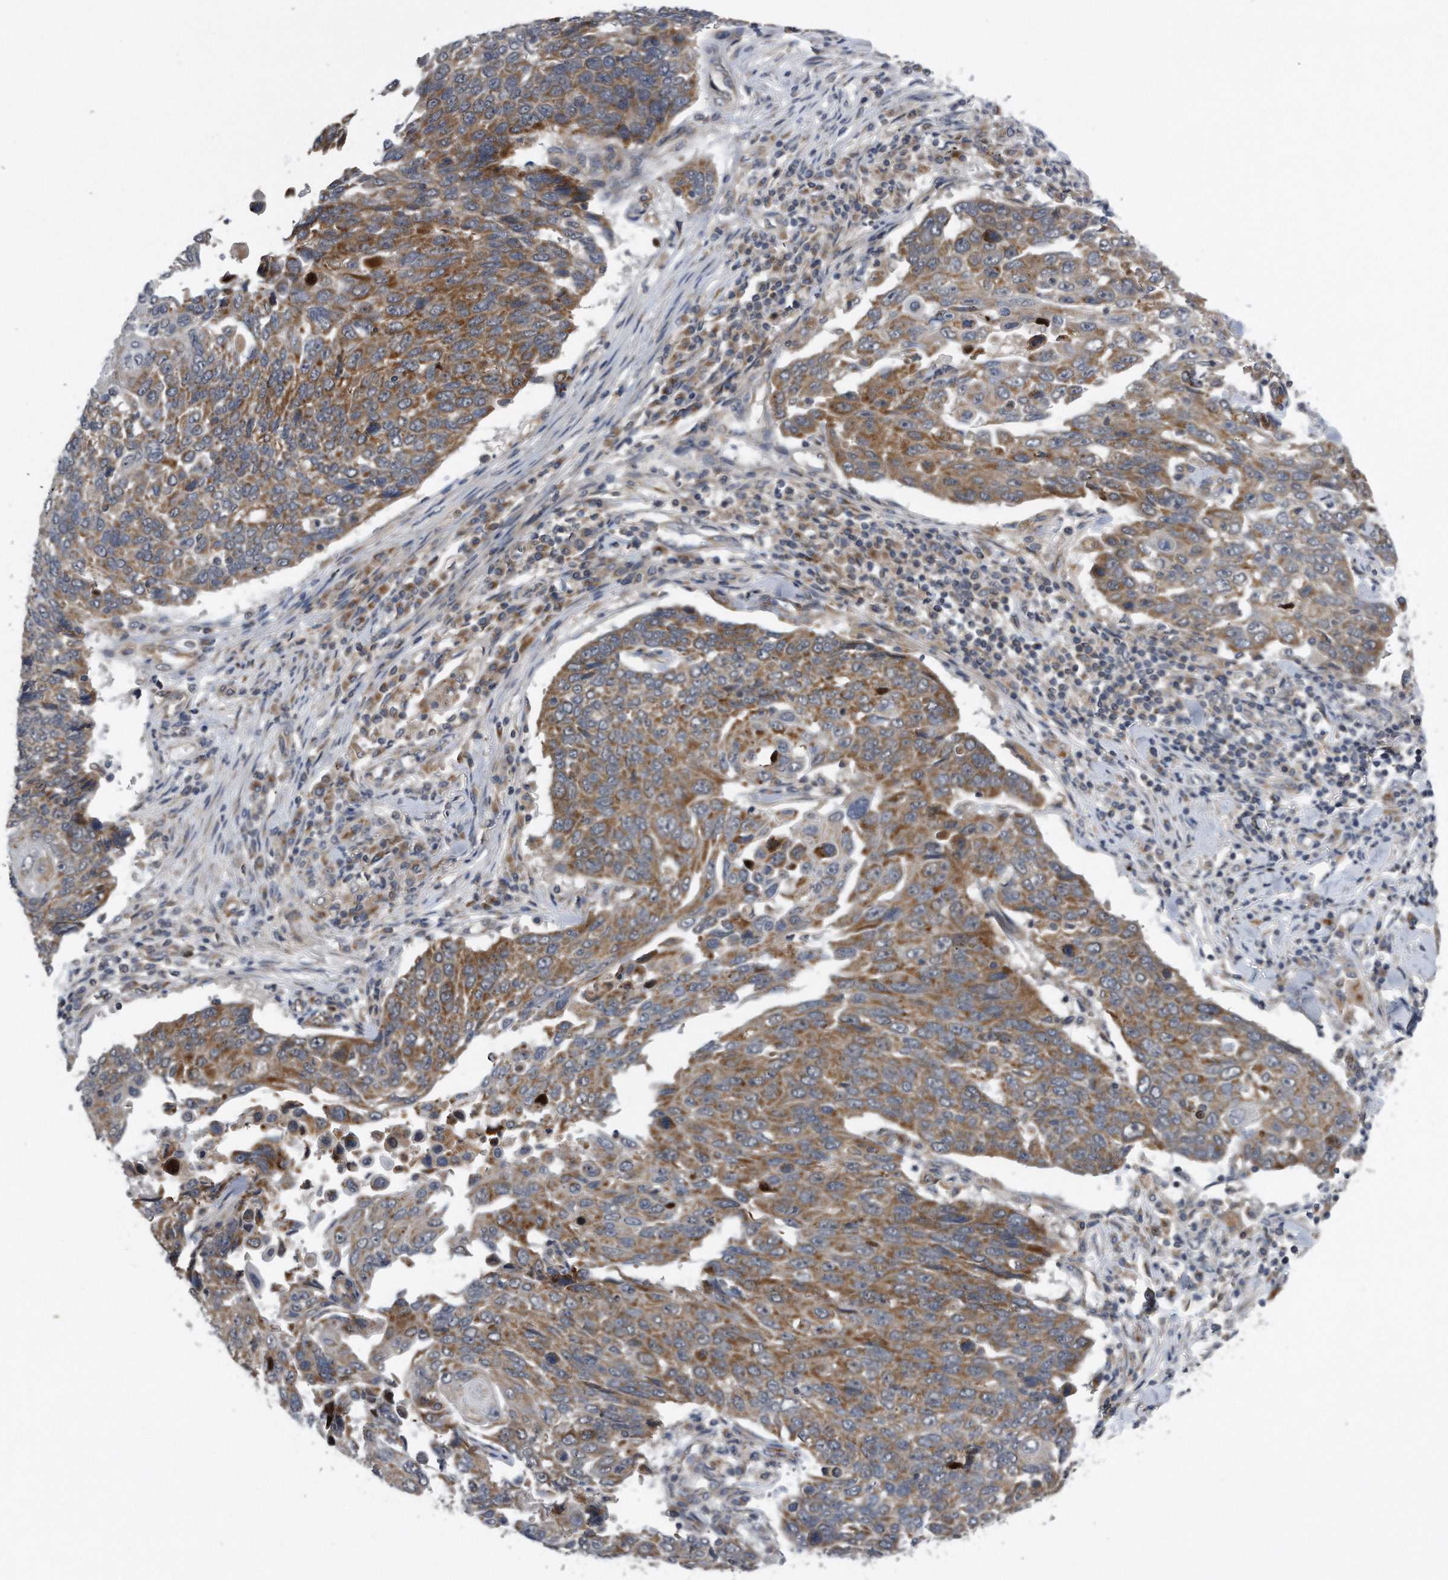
{"staining": {"intensity": "moderate", "quantity": ">75%", "location": "cytoplasmic/membranous"}, "tissue": "lung cancer", "cell_type": "Tumor cells", "image_type": "cancer", "snomed": [{"axis": "morphology", "description": "Squamous cell carcinoma, NOS"}, {"axis": "topography", "description": "Lung"}], "caption": "DAB (3,3'-diaminobenzidine) immunohistochemical staining of lung cancer demonstrates moderate cytoplasmic/membranous protein positivity in about >75% of tumor cells.", "gene": "LYRM4", "patient": {"sex": "male", "age": 66}}